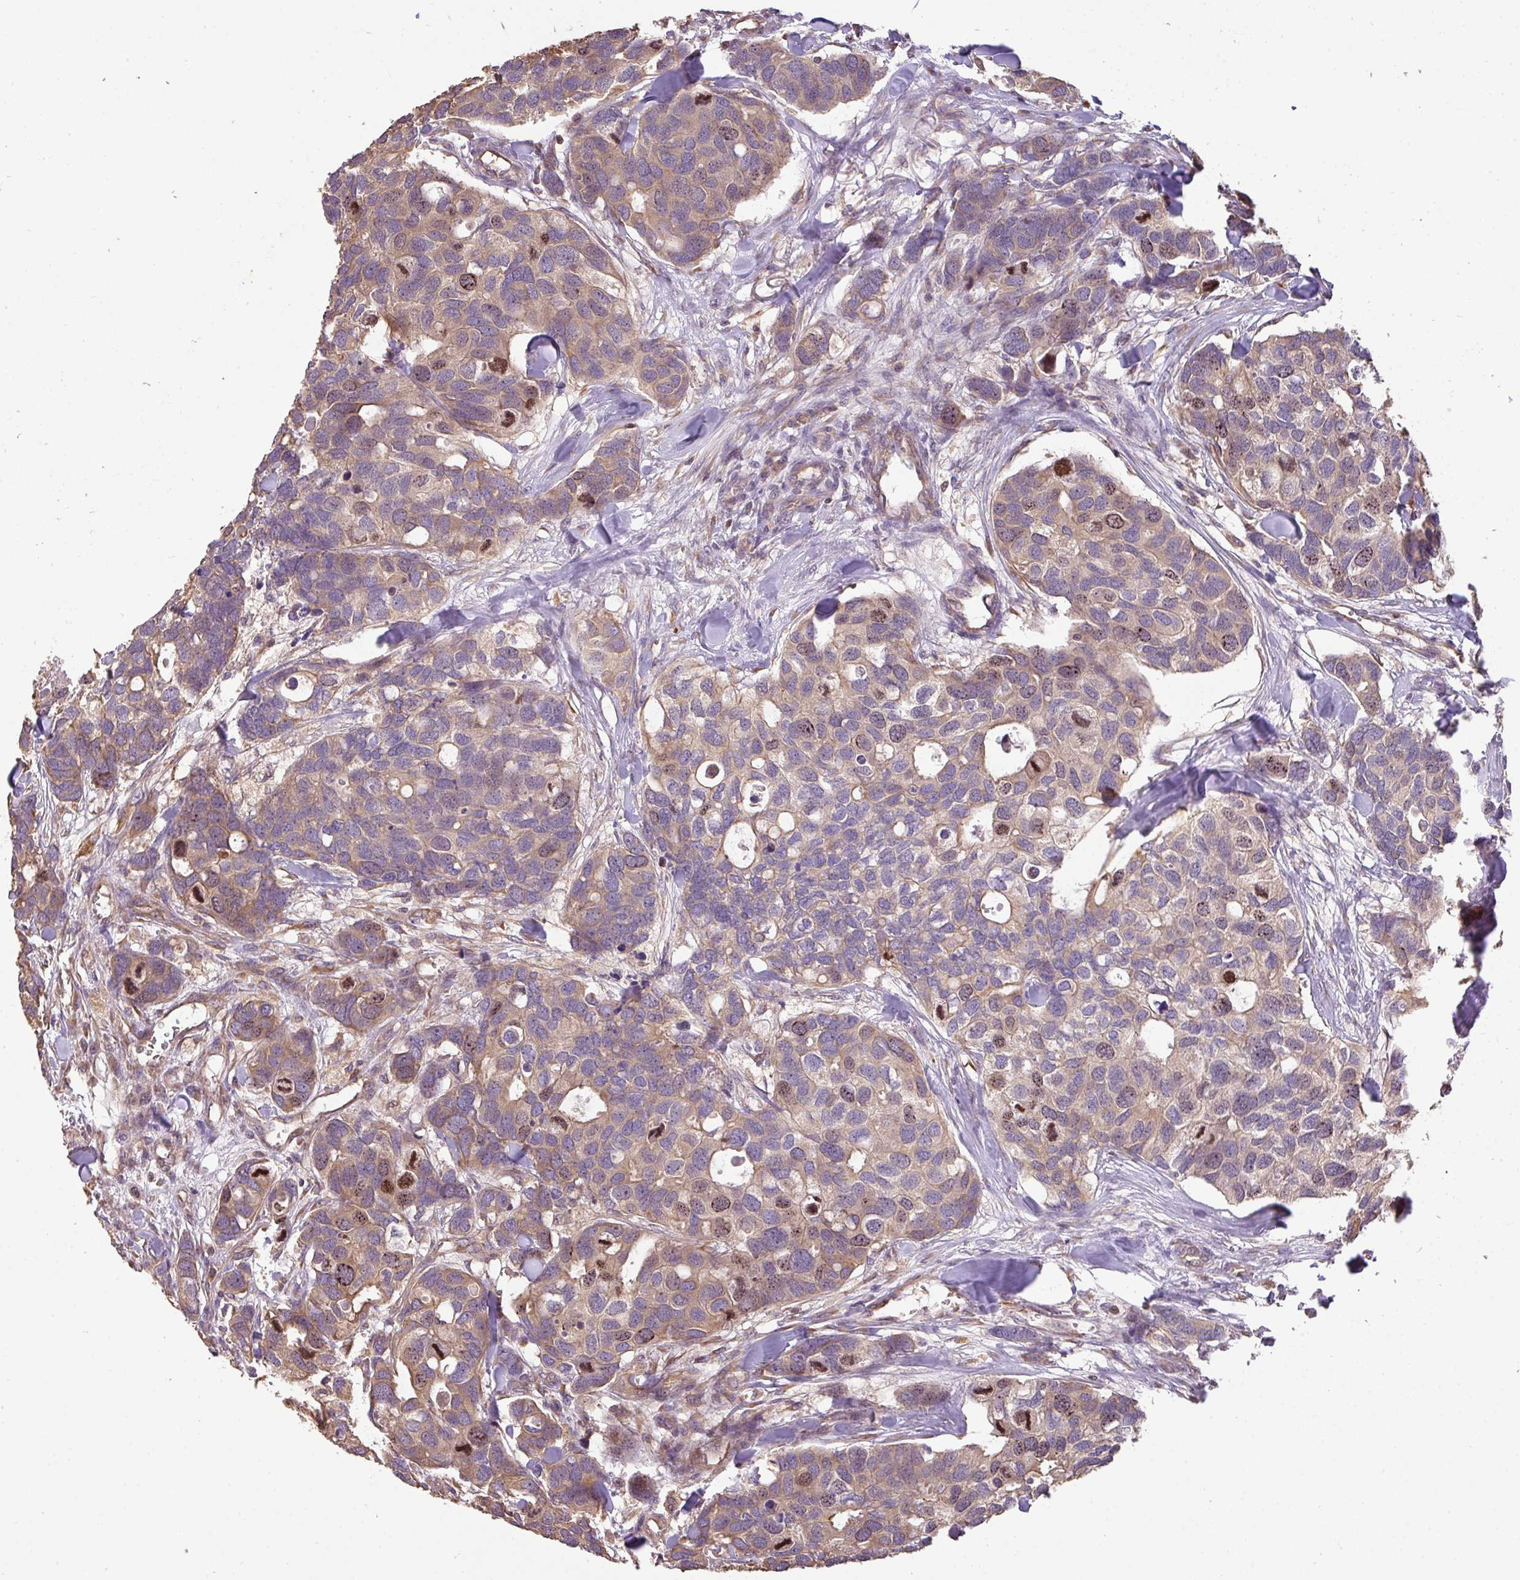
{"staining": {"intensity": "moderate", "quantity": ">75%", "location": "cytoplasmic/membranous,nuclear"}, "tissue": "breast cancer", "cell_type": "Tumor cells", "image_type": "cancer", "snomed": [{"axis": "morphology", "description": "Duct carcinoma"}, {"axis": "topography", "description": "Breast"}], "caption": "A medium amount of moderate cytoplasmic/membranous and nuclear positivity is identified in approximately >75% of tumor cells in breast cancer tissue.", "gene": "VENTX", "patient": {"sex": "female", "age": 83}}